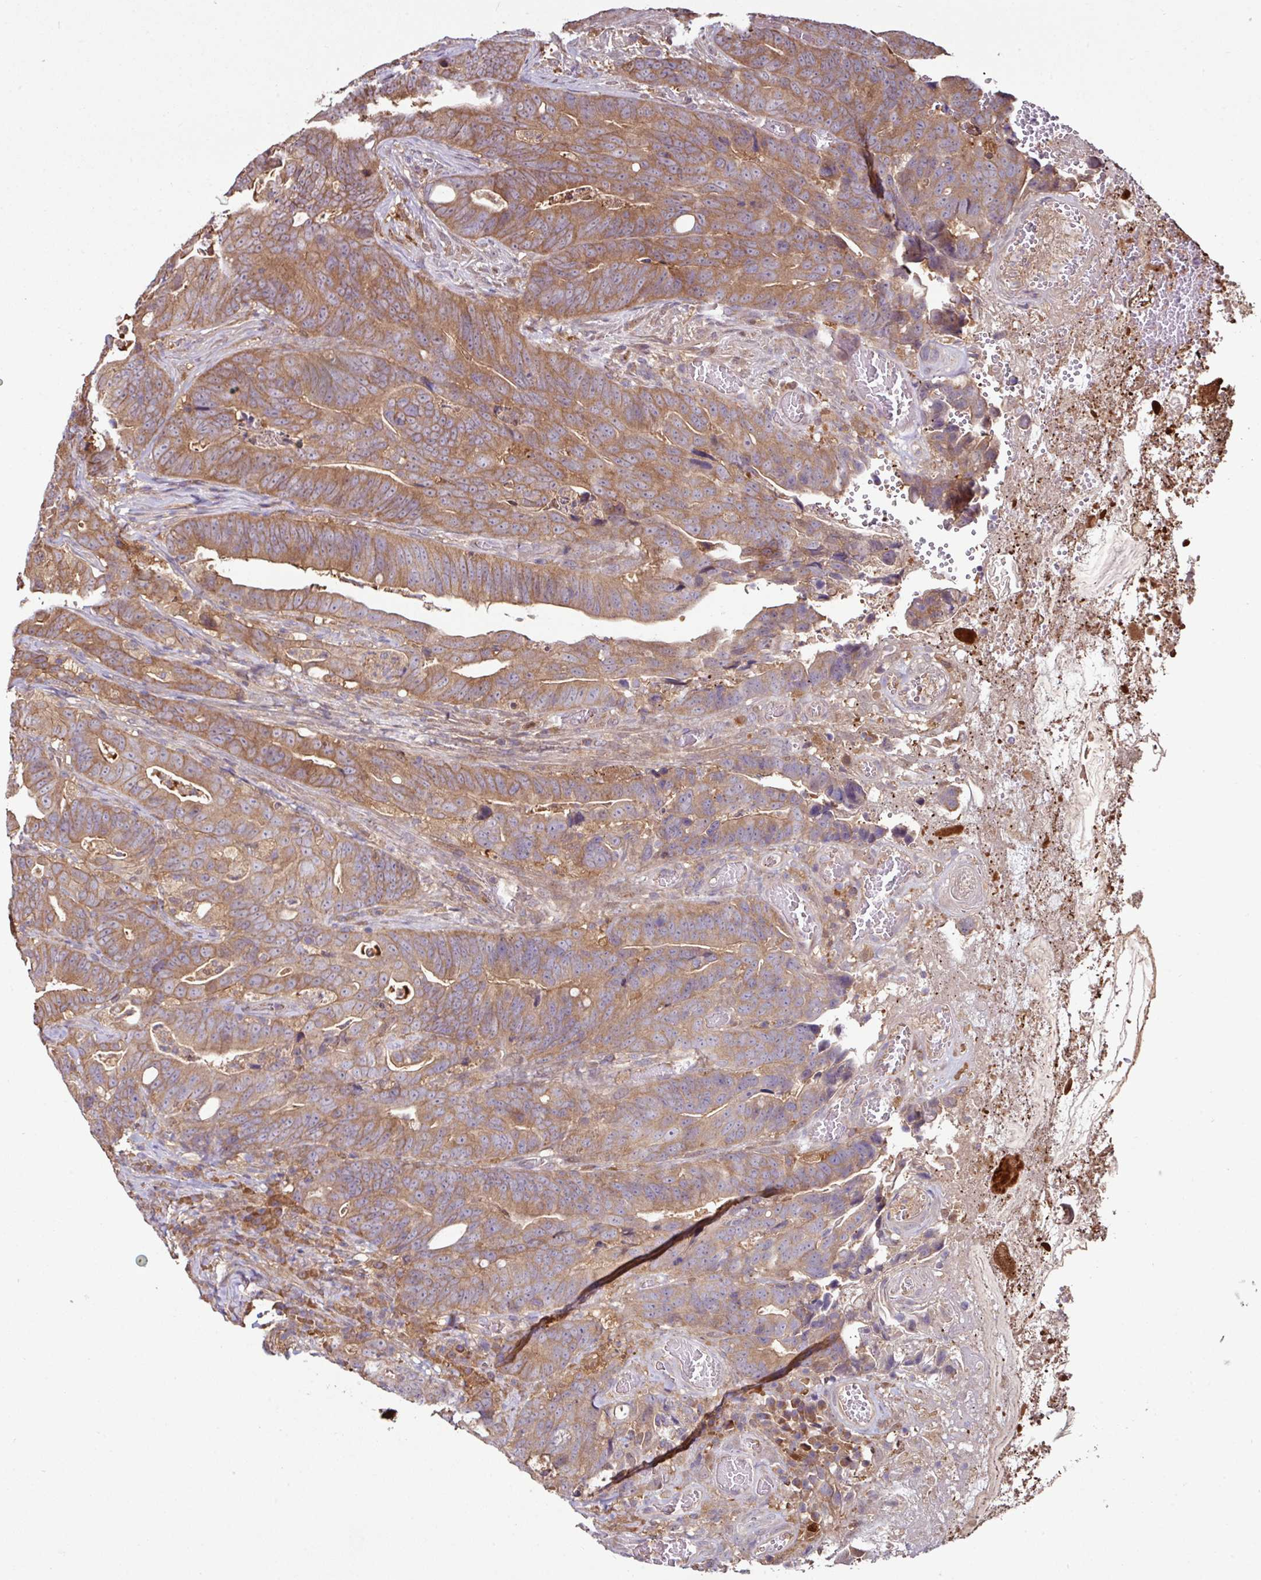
{"staining": {"intensity": "moderate", "quantity": ">75%", "location": "cytoplasmic/membranous"}, "tissue": "colorectal cancer", "cell_type": "Tumor cells", "image_type": "cancer", "snomed": [{"axis": "morphology", "description": "Adenocarcinoma, NOS"}, {"axis": "topography", "description": "Colon"}], "caption": "The micrograph reveals immunohistochemical staining of colorectal cancer. There is moderate cytoplasmic/membranous expression is present in about >75% of tumor cells.", "gene": "GNPDA1", "patient": {"sex": "female", "age": 82}}